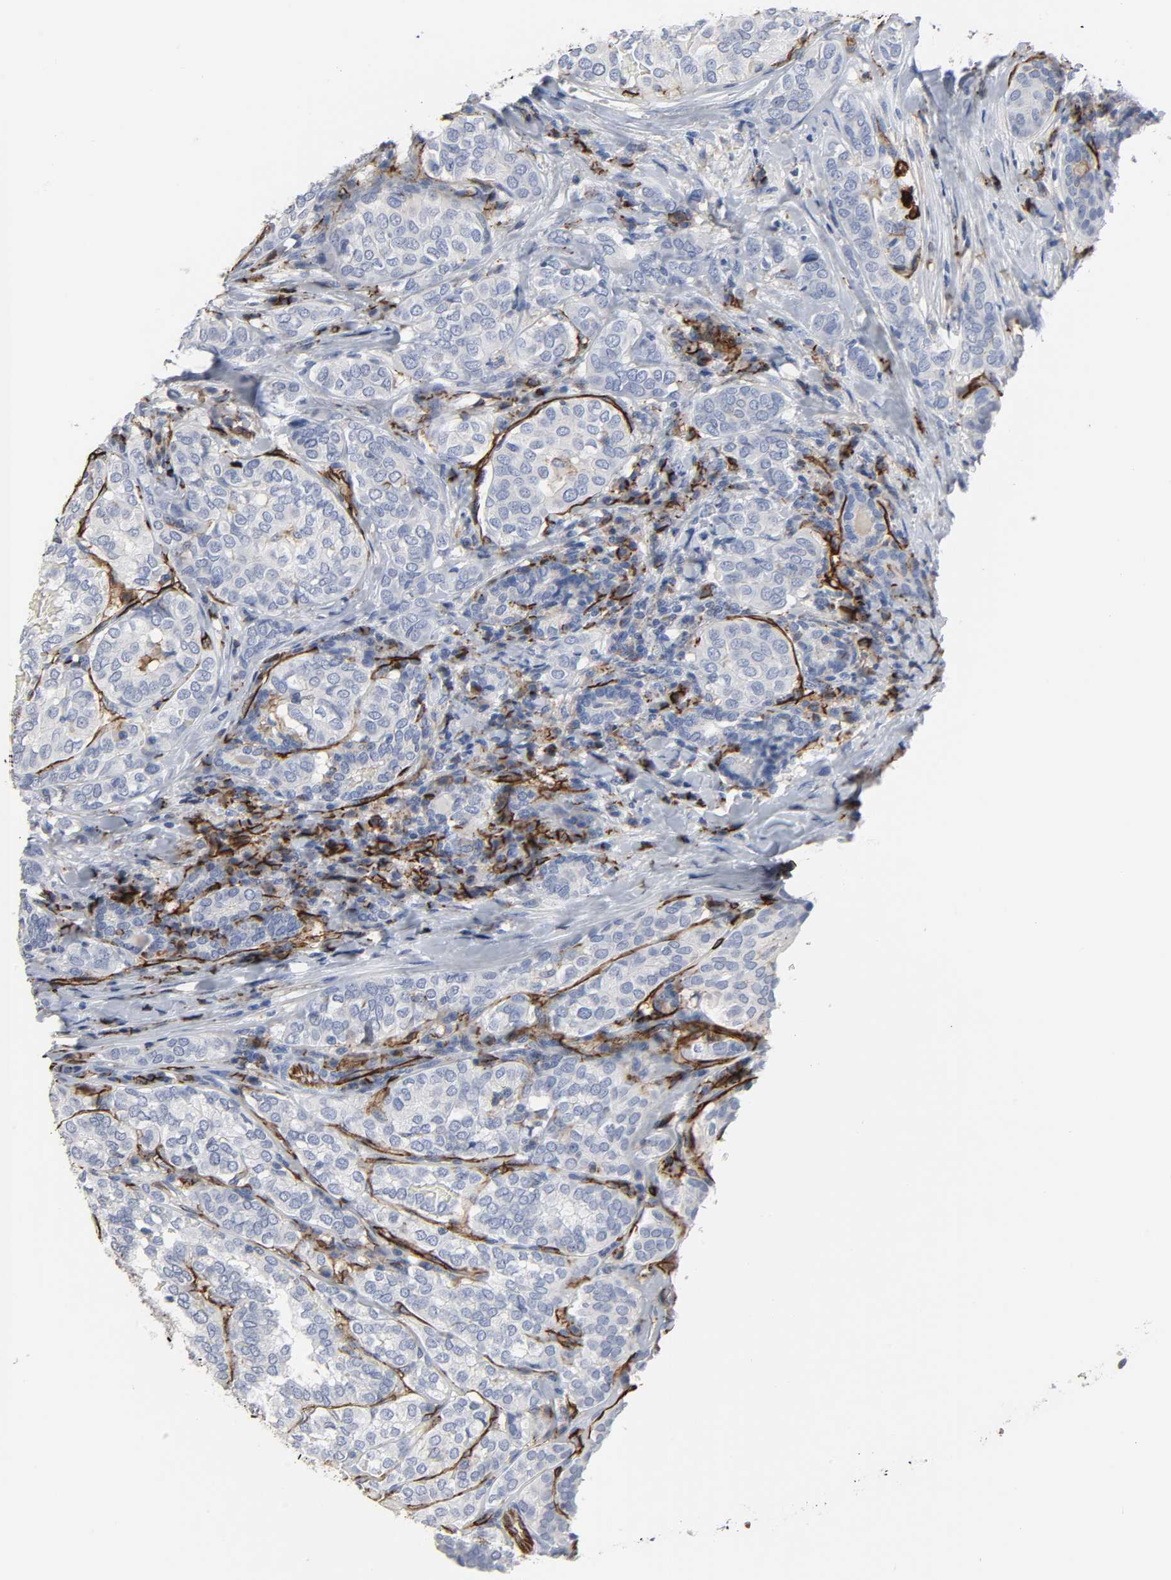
{"staining": {"intensity": "negative", "quantity": "none", "location": "none"}, "tissue": "thyroid cancer", "cell_type": "Tumor cells", "image_type": "cancer", "snomed": [{"axis": "morphology", "description": "Papillary adenocarcinoma, NOS"}, {"axis": "topography", "description": "Thyroid gland"}], "caption": "Thyroid cancer (papillary adenocarcinoma) was stained to show a protein in brown. There is no significant staining in tumor cells.", "gene": "PECAM1", "patient": {"sex": "female", "age": 30}}